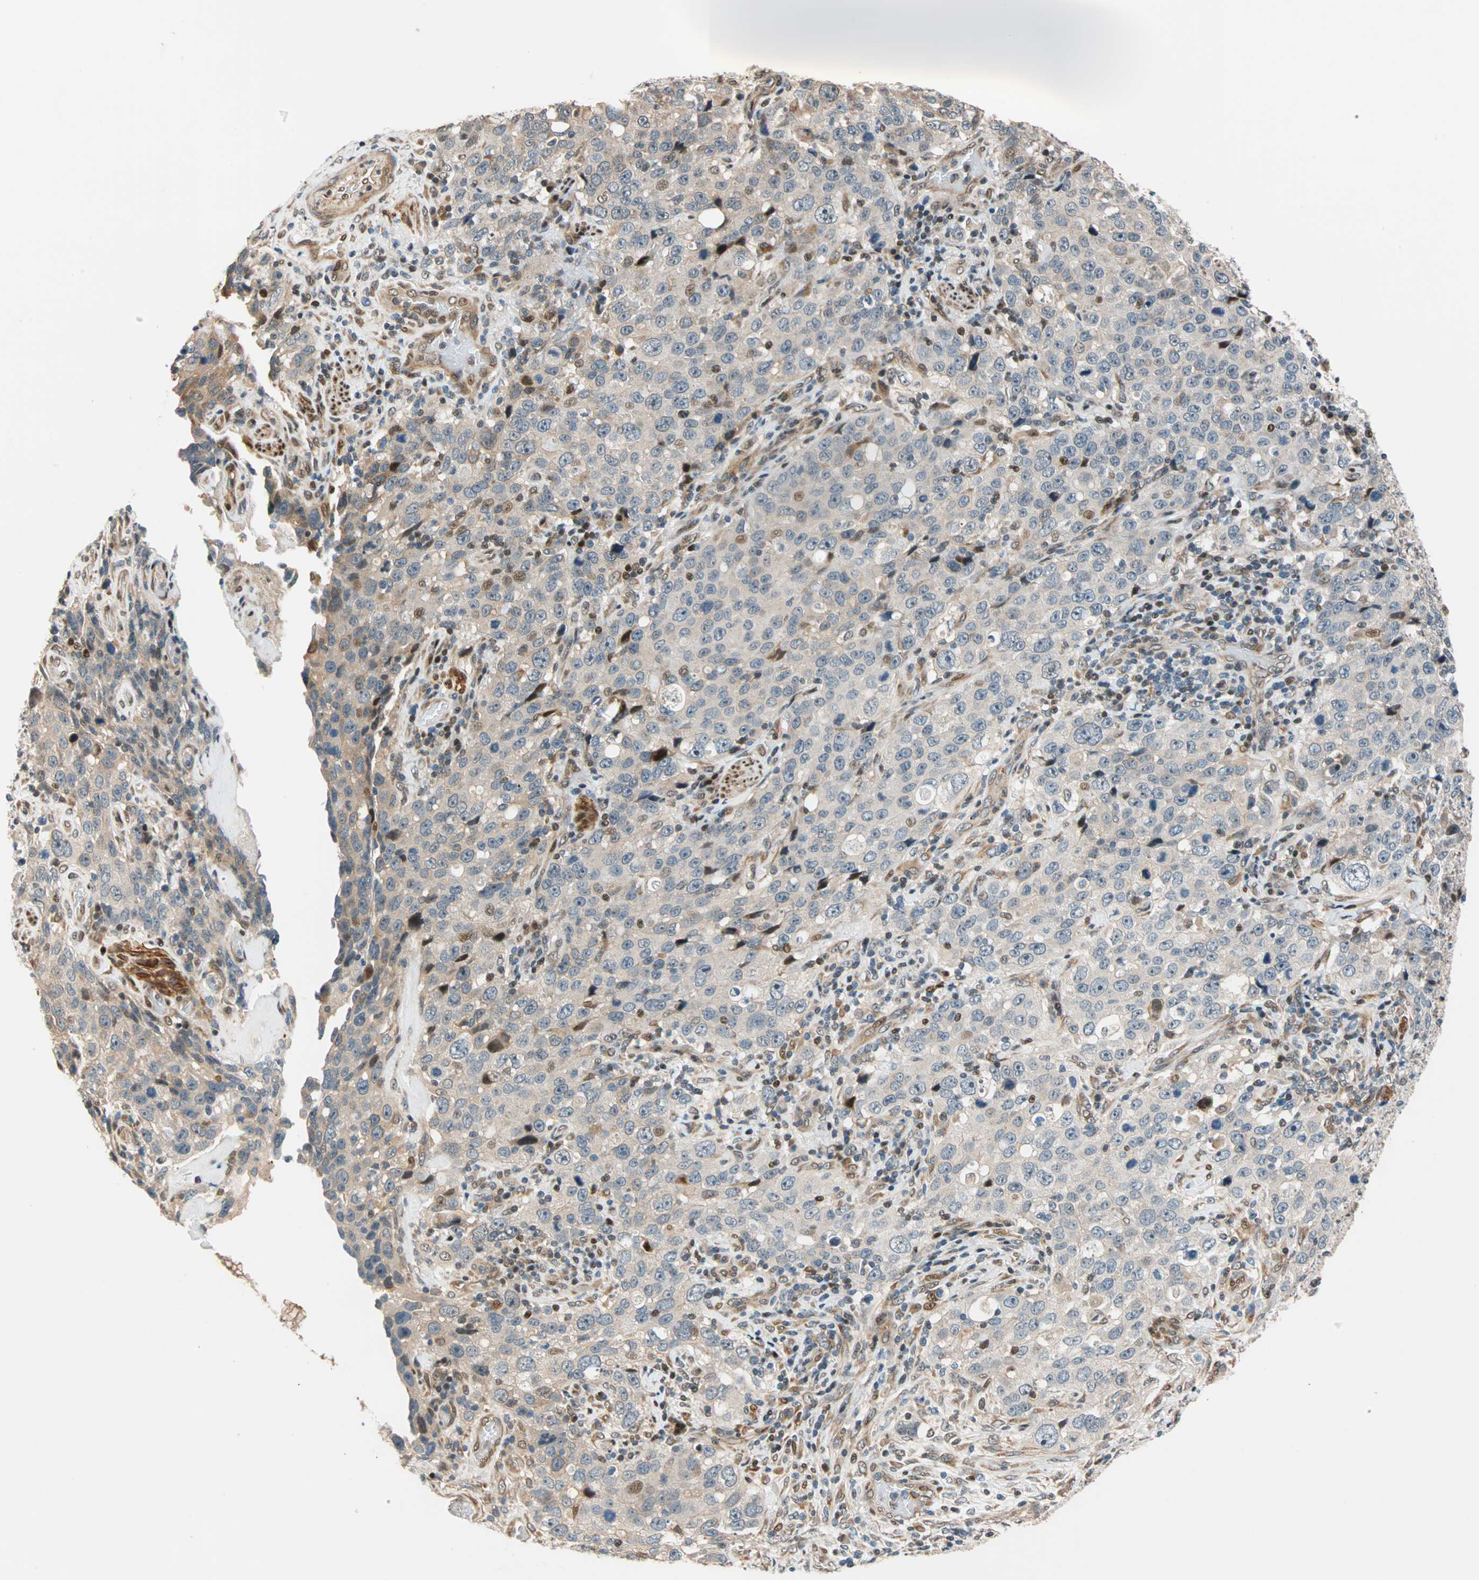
{"staining": {"intensity": "weak", "quantity": ">75%", "location": "cytoplasmic/membranous"}, "tissue": "stomach cancer", "cell_type": "Tumor cells", "image_type": "cancer", "snomed": [{"axis": "morphology", "description": "Normal tissue, NOS"}, {"axis": "morphology", "description": "Adenocarcinoma, NOS"}, {"axis": "topography", "description": "Stomach"}], "caption": "About >75% of tumor cells in human adenocarcinoma (stomach) show weak cytoplasmic/membranous protein positivity as visualized by brown immunohistochemical staining.", "gene": "HECW1", "patient": {"sex": "male", "age": 48}}